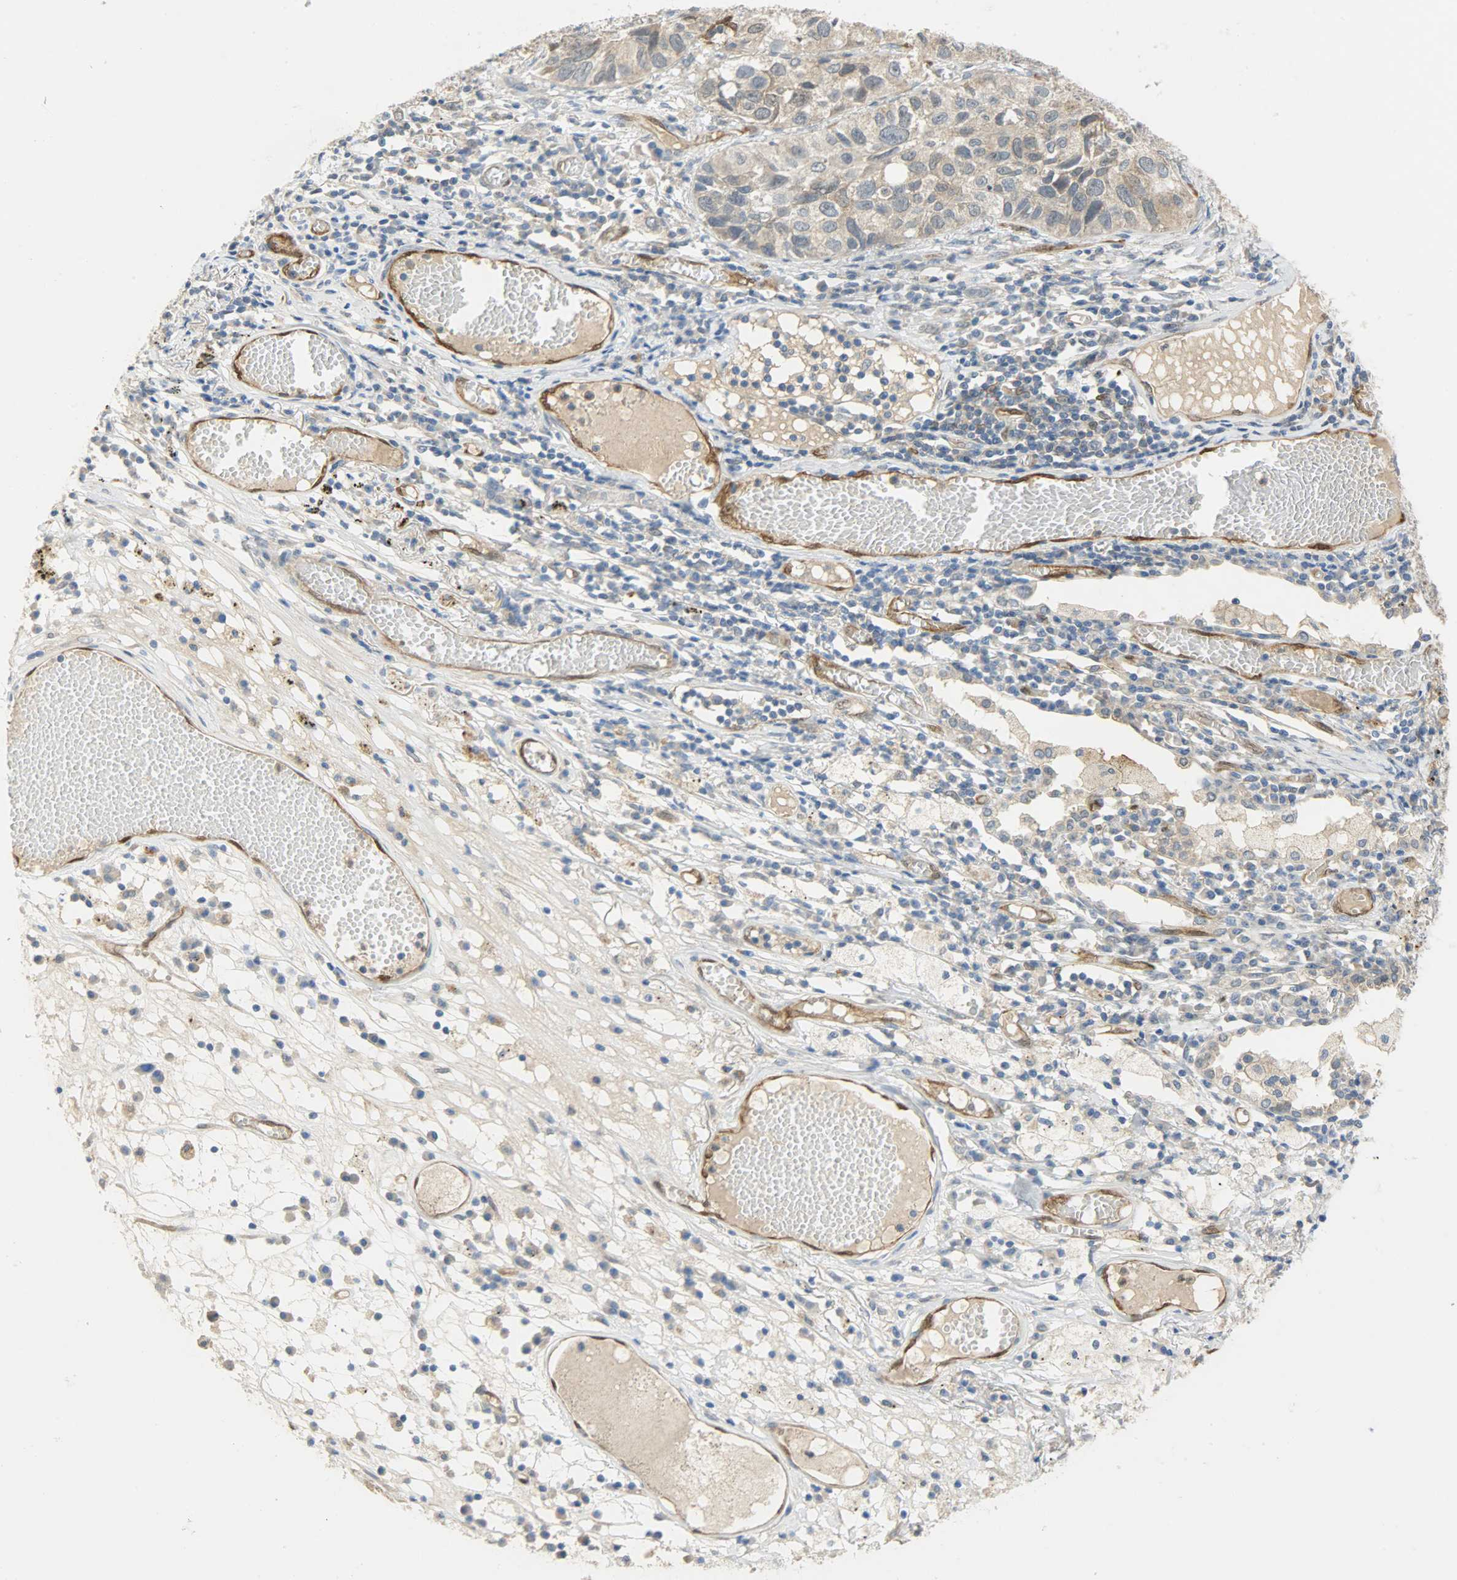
{"staining": {"intensity": "weak", "quantity": ">75%", "location": "cytoplasmic/membranous"}, "tissue": "lung cancer", "cell_type": "Tumor cells", "image_type": "cancer", "snomed": [{"axis": "morphology", "description": "Squamous cell carcinoma, NOS"}, {"axis": "topography", "description": "Lung"}], "caption": "IHC micrograph of neoplastic tissue: human squamous cell carcinoma (lung) stained using IHC reveals low levels of weak protein expression localized specifically in the cytoplasmic/membranous of tumor cells, appearing as a cytoplasmic/membranous brown color.", "gene": "FKBP1A", "patient": {"sex": "male", "age": 71}}